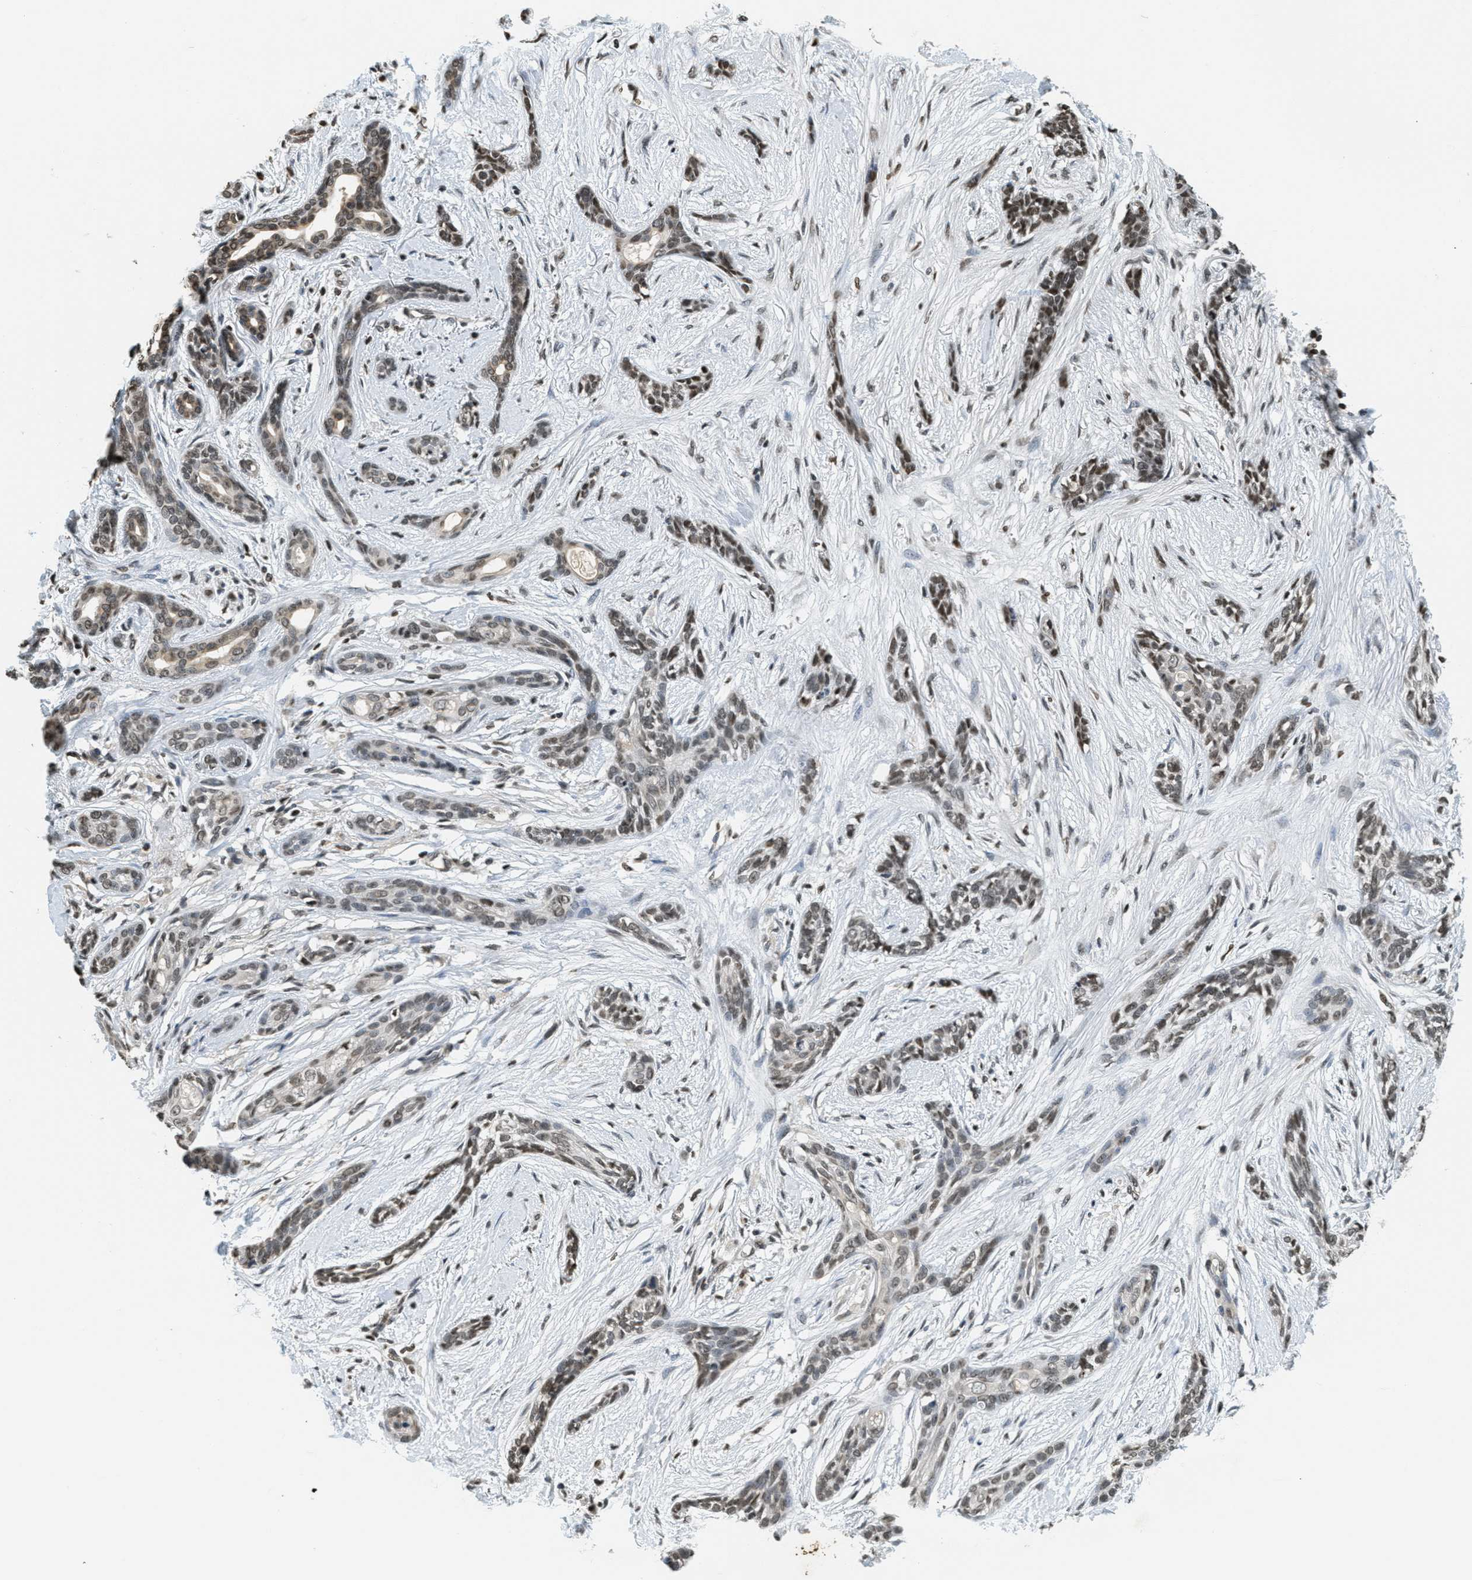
{"staining": {"intensity": "moderate", "quantity": "25%-75%", "location": "nuclear"}, "tissue": "skin cancer", "cell_type": "Tumor cells", "image_type": "cancer", "snomed": [{"axis": "morphology", "description": "Basal cell carcinoma"}, {"axis": "morphology", "description": "Adnexal tumor, benign"}, {"axis": "topography", "description": "Skin"}], "caption": "Protein expression analysis of human skin cancer reveals moderate nuclear expression in approximately 25%-75% of tumor cells.", "gene": "LDB2", "patient": {"sex": "female", "age": 42}}